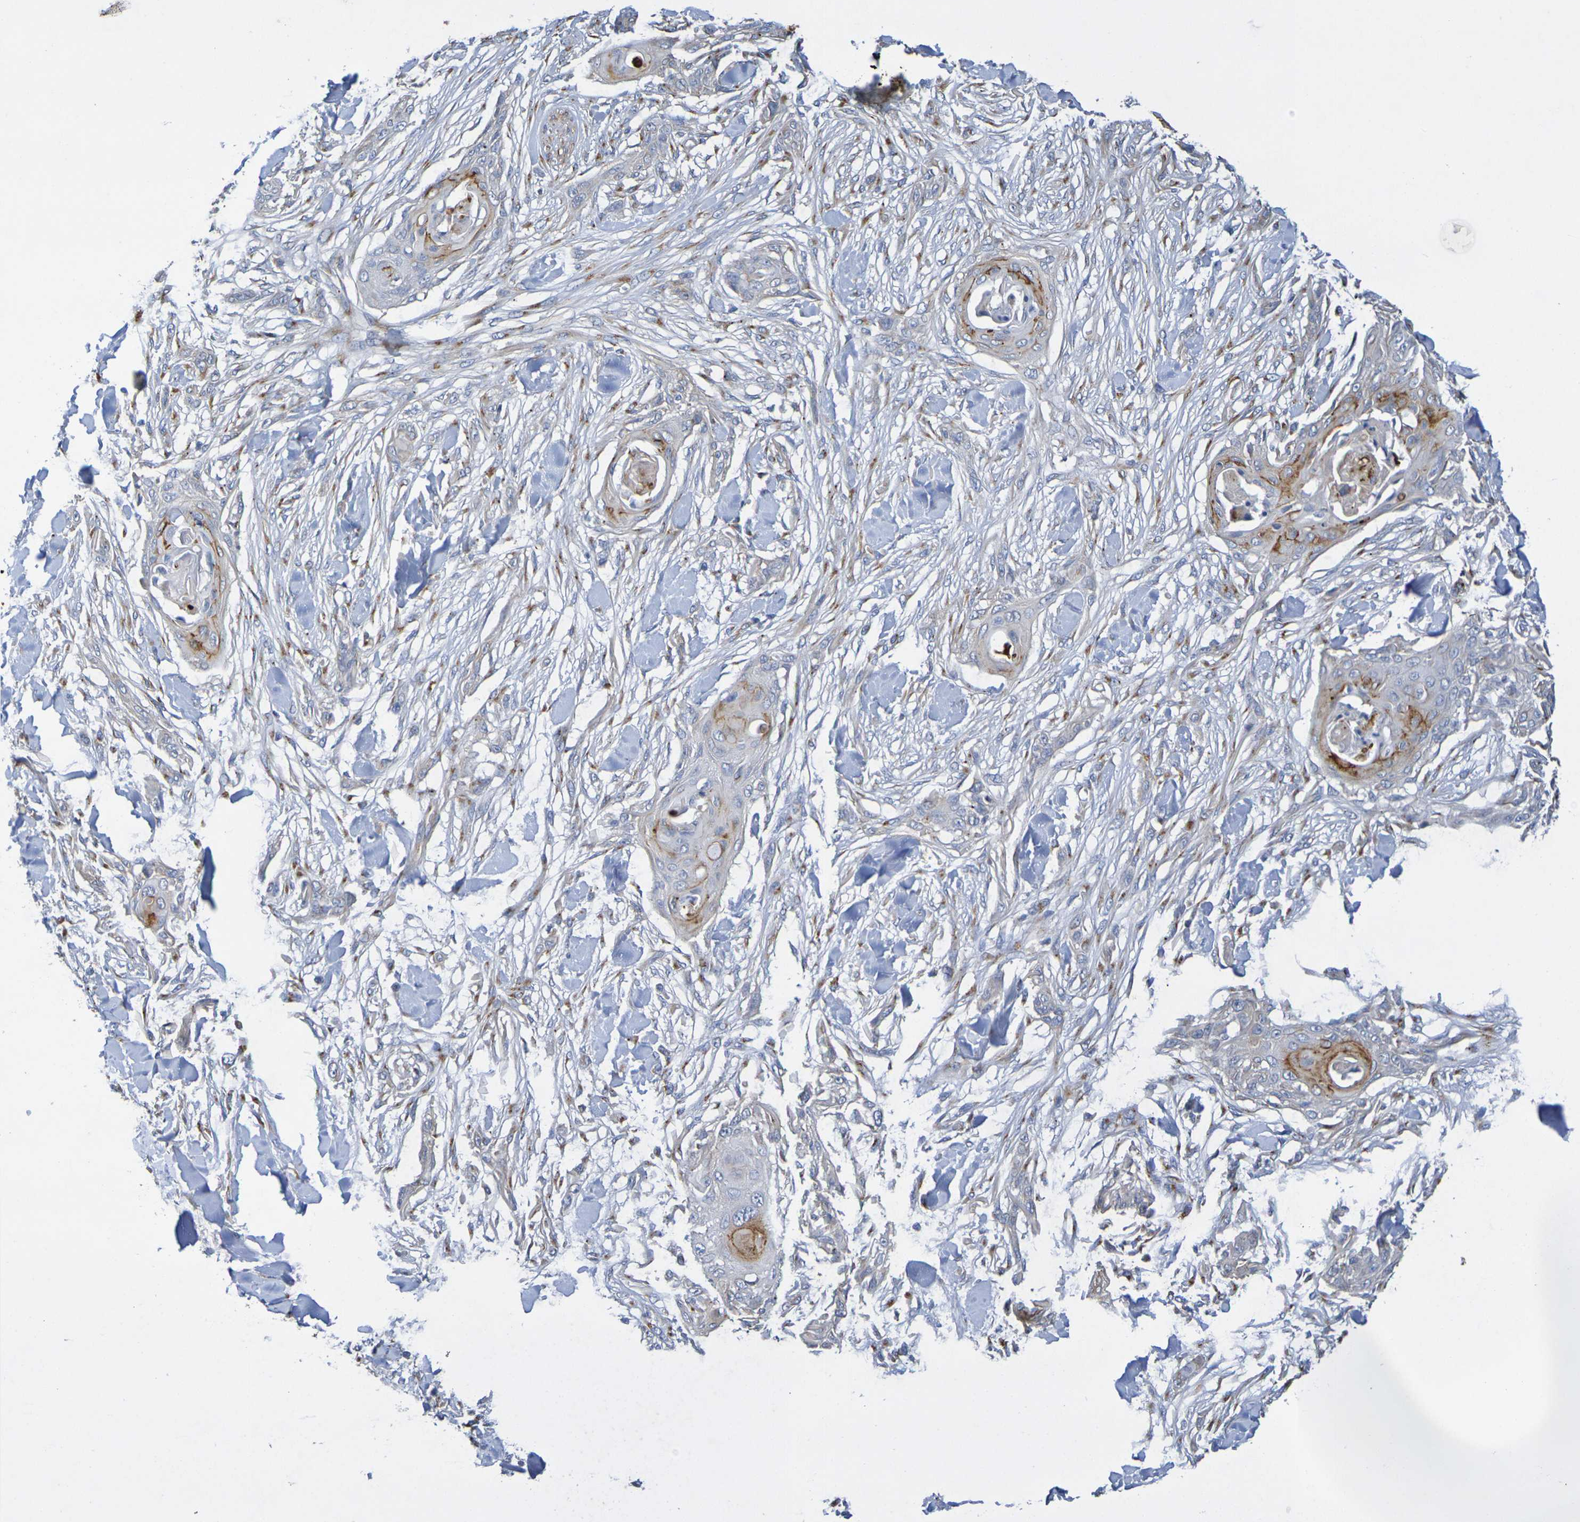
{"staining": {"intensity": "moderate", "quantity": "<25%", "location": "cytoplasmic/membranous"}, "tissue": "skin cancer", "cell_type": "Tumor cells", "image_type": "cancer", "snomed": [{"axis": "morphology", "description": "Squamous cell carcinoma, NOS"}, {"axis": "topography", "description": "Skin"}], "caption": "Immunohistochemistry staining of skin cancer (squamous cell carcinoma), which demonstrates low levels of moderate cytoplasmic/membranous positivity in approximately <25% of tumor cells indicating moderate cytoplasmic/membranous protein positivity. The staining was performed using DAB (3,3'-diaminobenzidine) (brown) for protein detection and nuclei were counterstained in hematoxylin (blue).", "gene": "DCP2", "patient": {"sex": "female", "age": 59}}